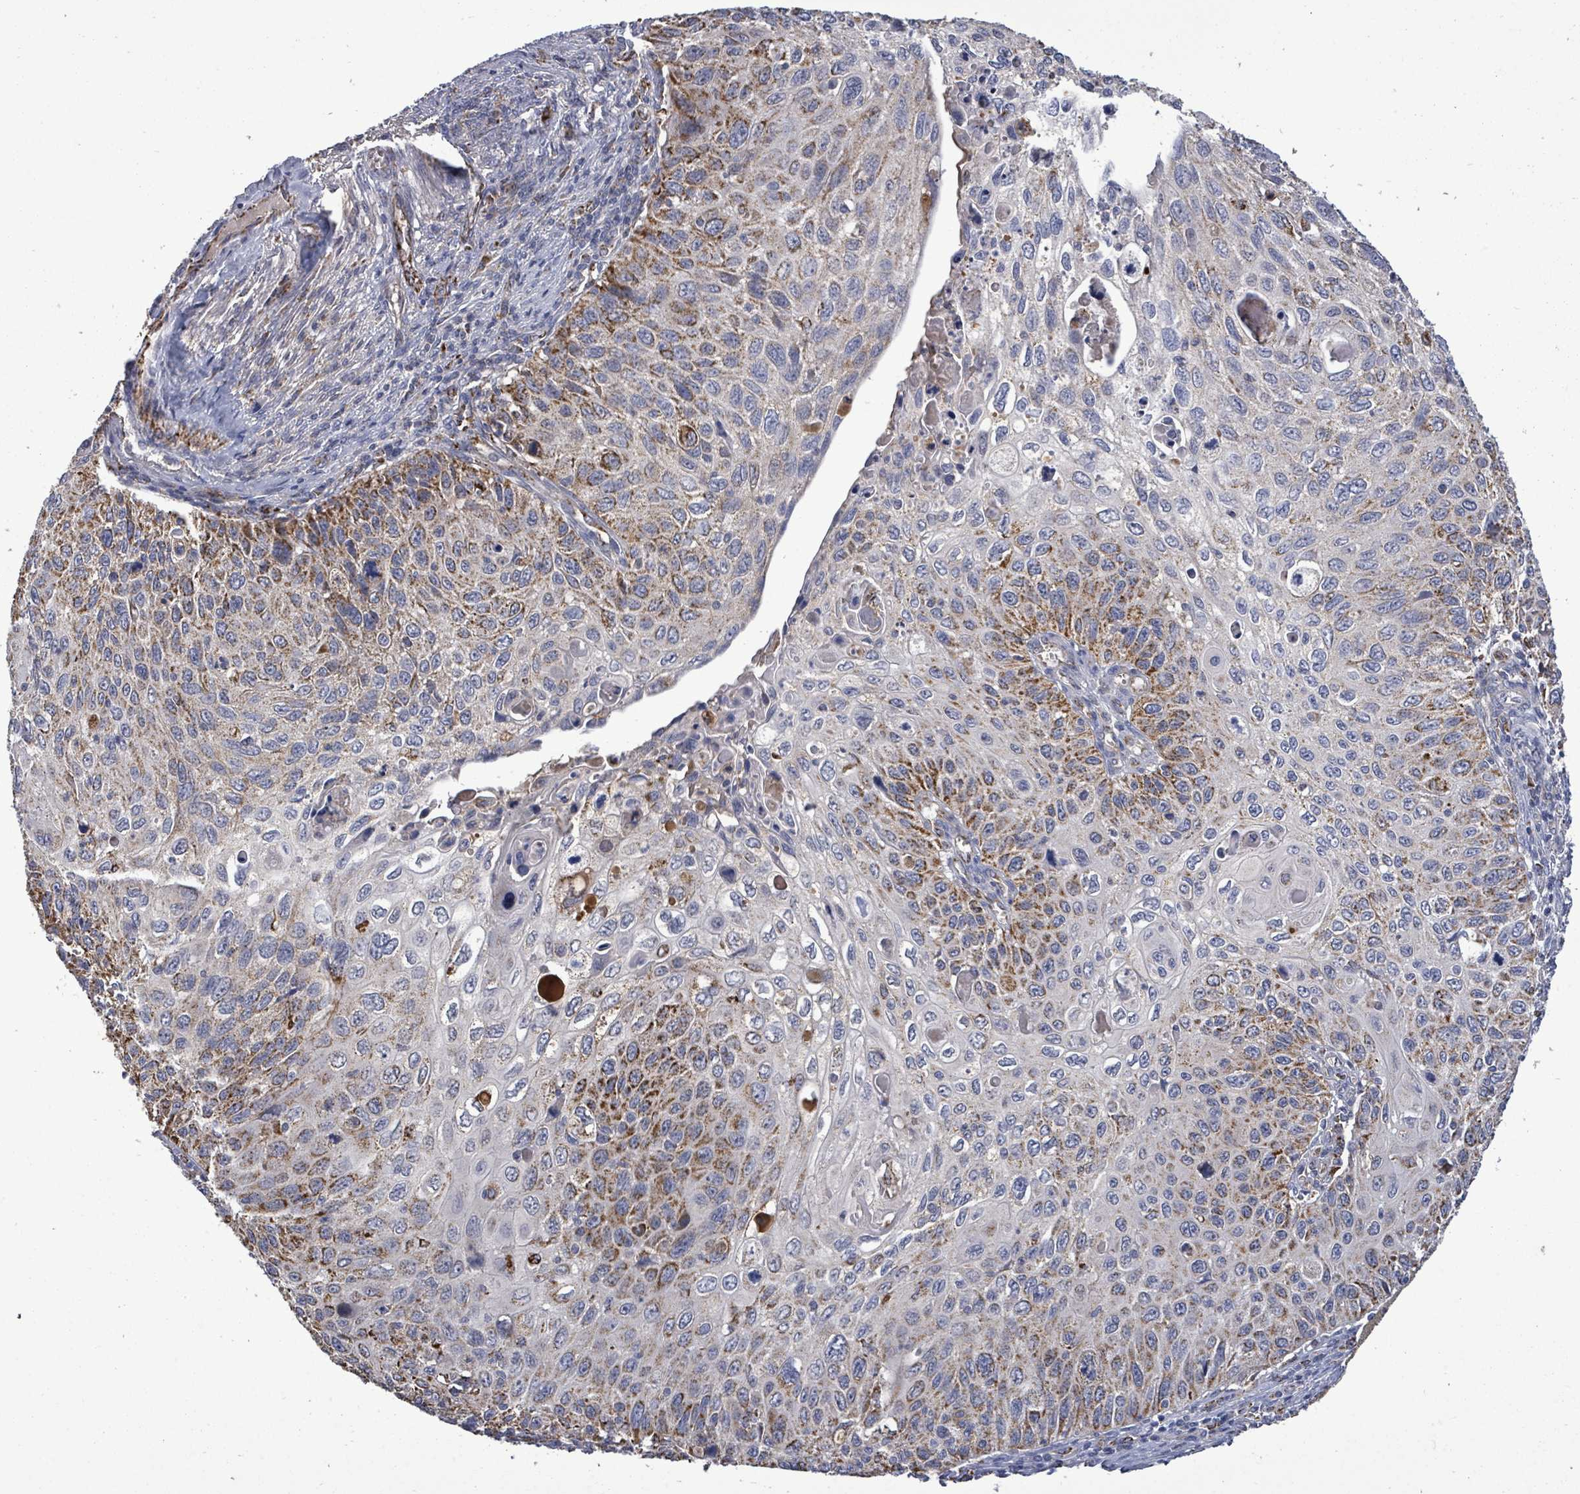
{"staining": {"intensity": "strong", "quantity": "<25%", "location": "cytoplasmic/membranous"}, "tissue": "cervical cancer", "cell_type": "Tumor cells", "image_type": "cancer", "snomed": [{"axis": "morphology", "description": "Squamous cell carcinoma, NOS"}, {"axis": "topography", "description": "Cervix"}], "caption": "Cervical cancer tissue displays strong cytoplasmic/membranous expression in about <25% of tumor cells, visualized by immunohistochemistry.", "gene": "MTMR12", "patient": {"sex": "female", "age": 70}}